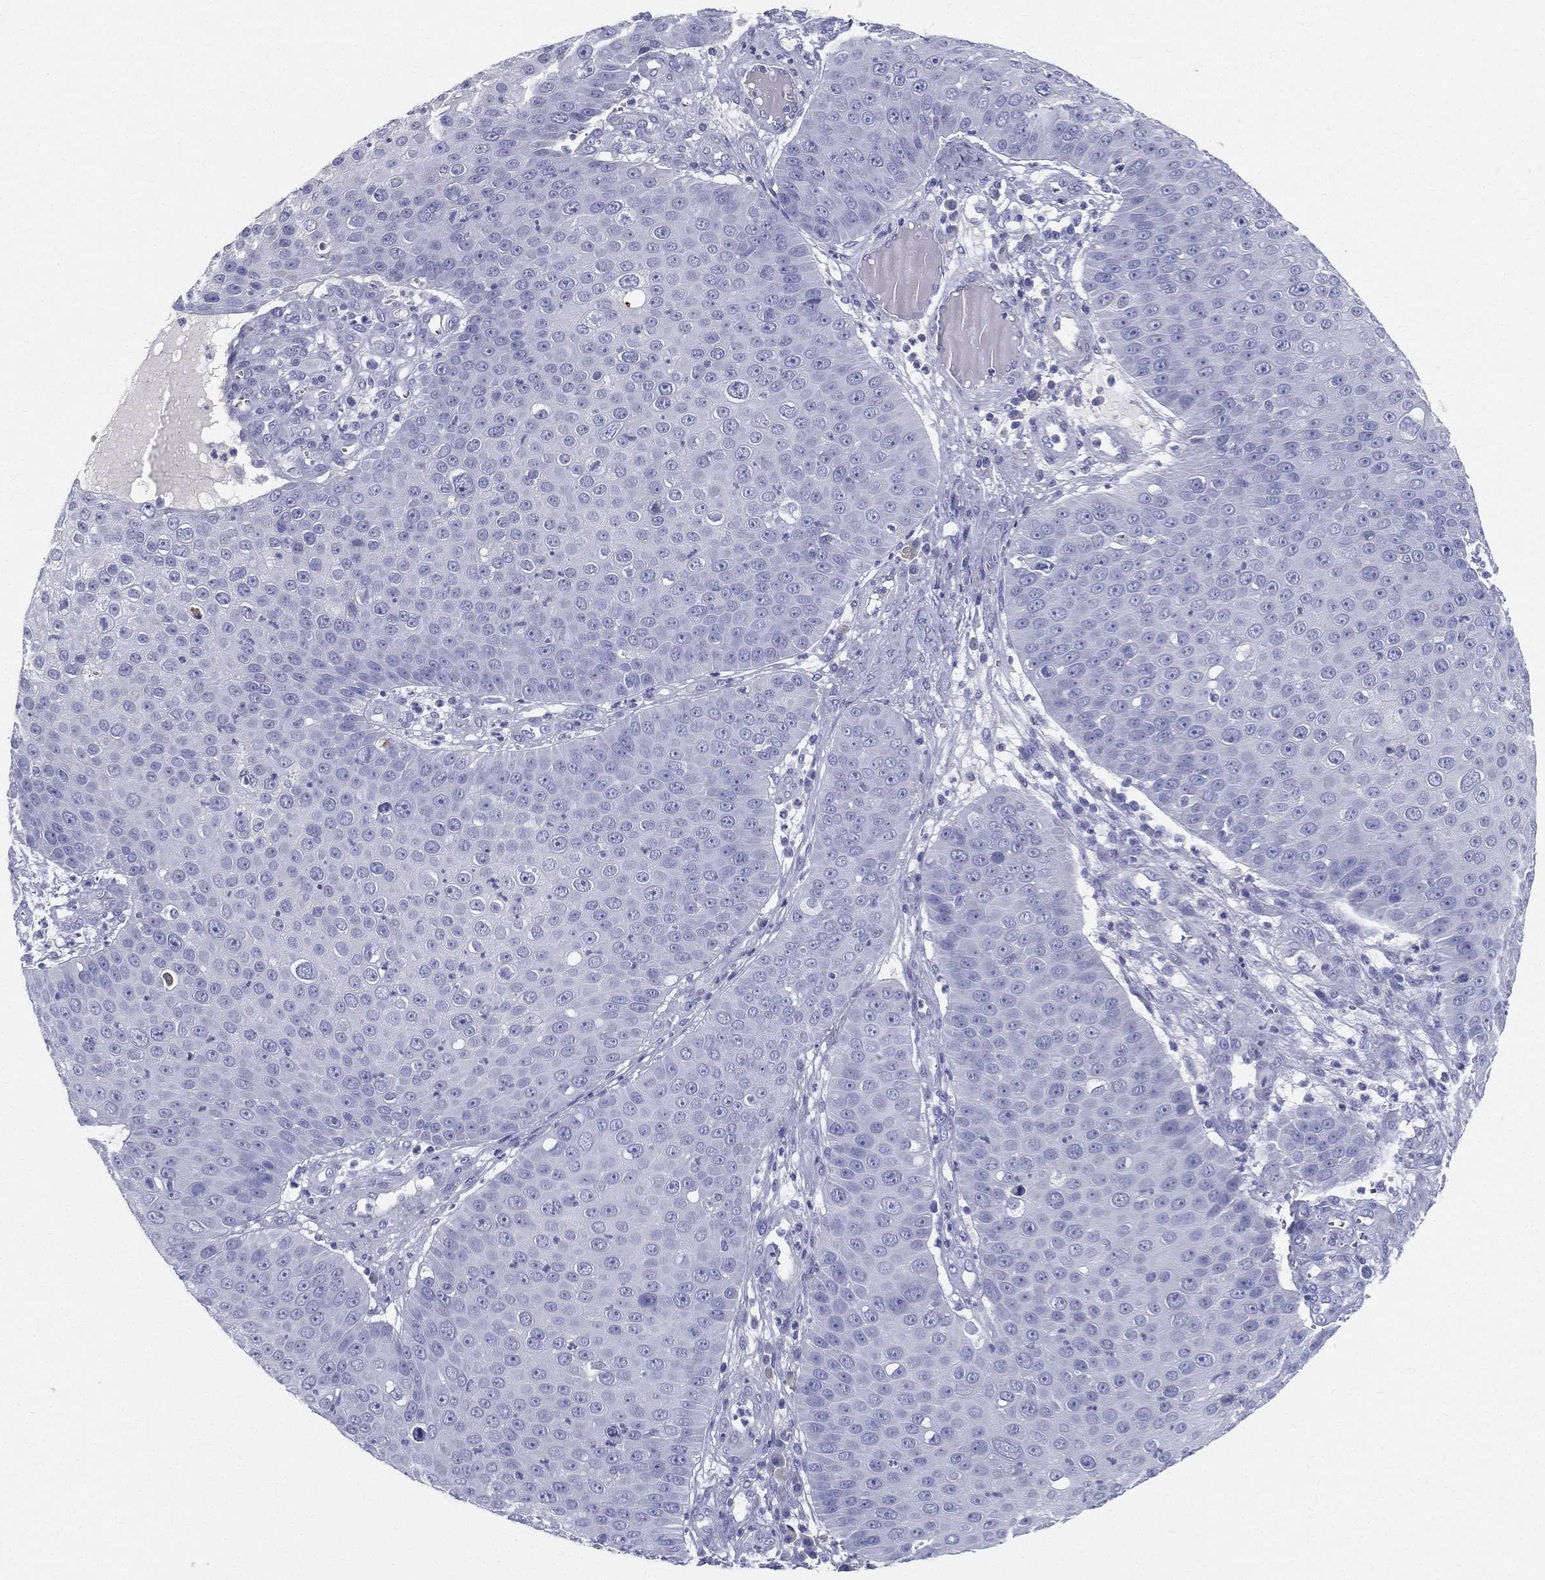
{"staining": {"intensity": "negative", "quantity": "none", "location": "none"}, "tissue": "skin cancer", "cell_type": "Tumor cells", "image_type": "cancer", "snomed": [{"axis": "morphology", "description": "Squamous cell carcinoma, NOS"}, {"axis": "topography", "description": "Skin"}], "caption": "Immunohistochemistry (IHC) of human skin cancer reveals no expression in tumor cells.", "gene": "STS", "patient": {"sex": "male", "age": 71}}